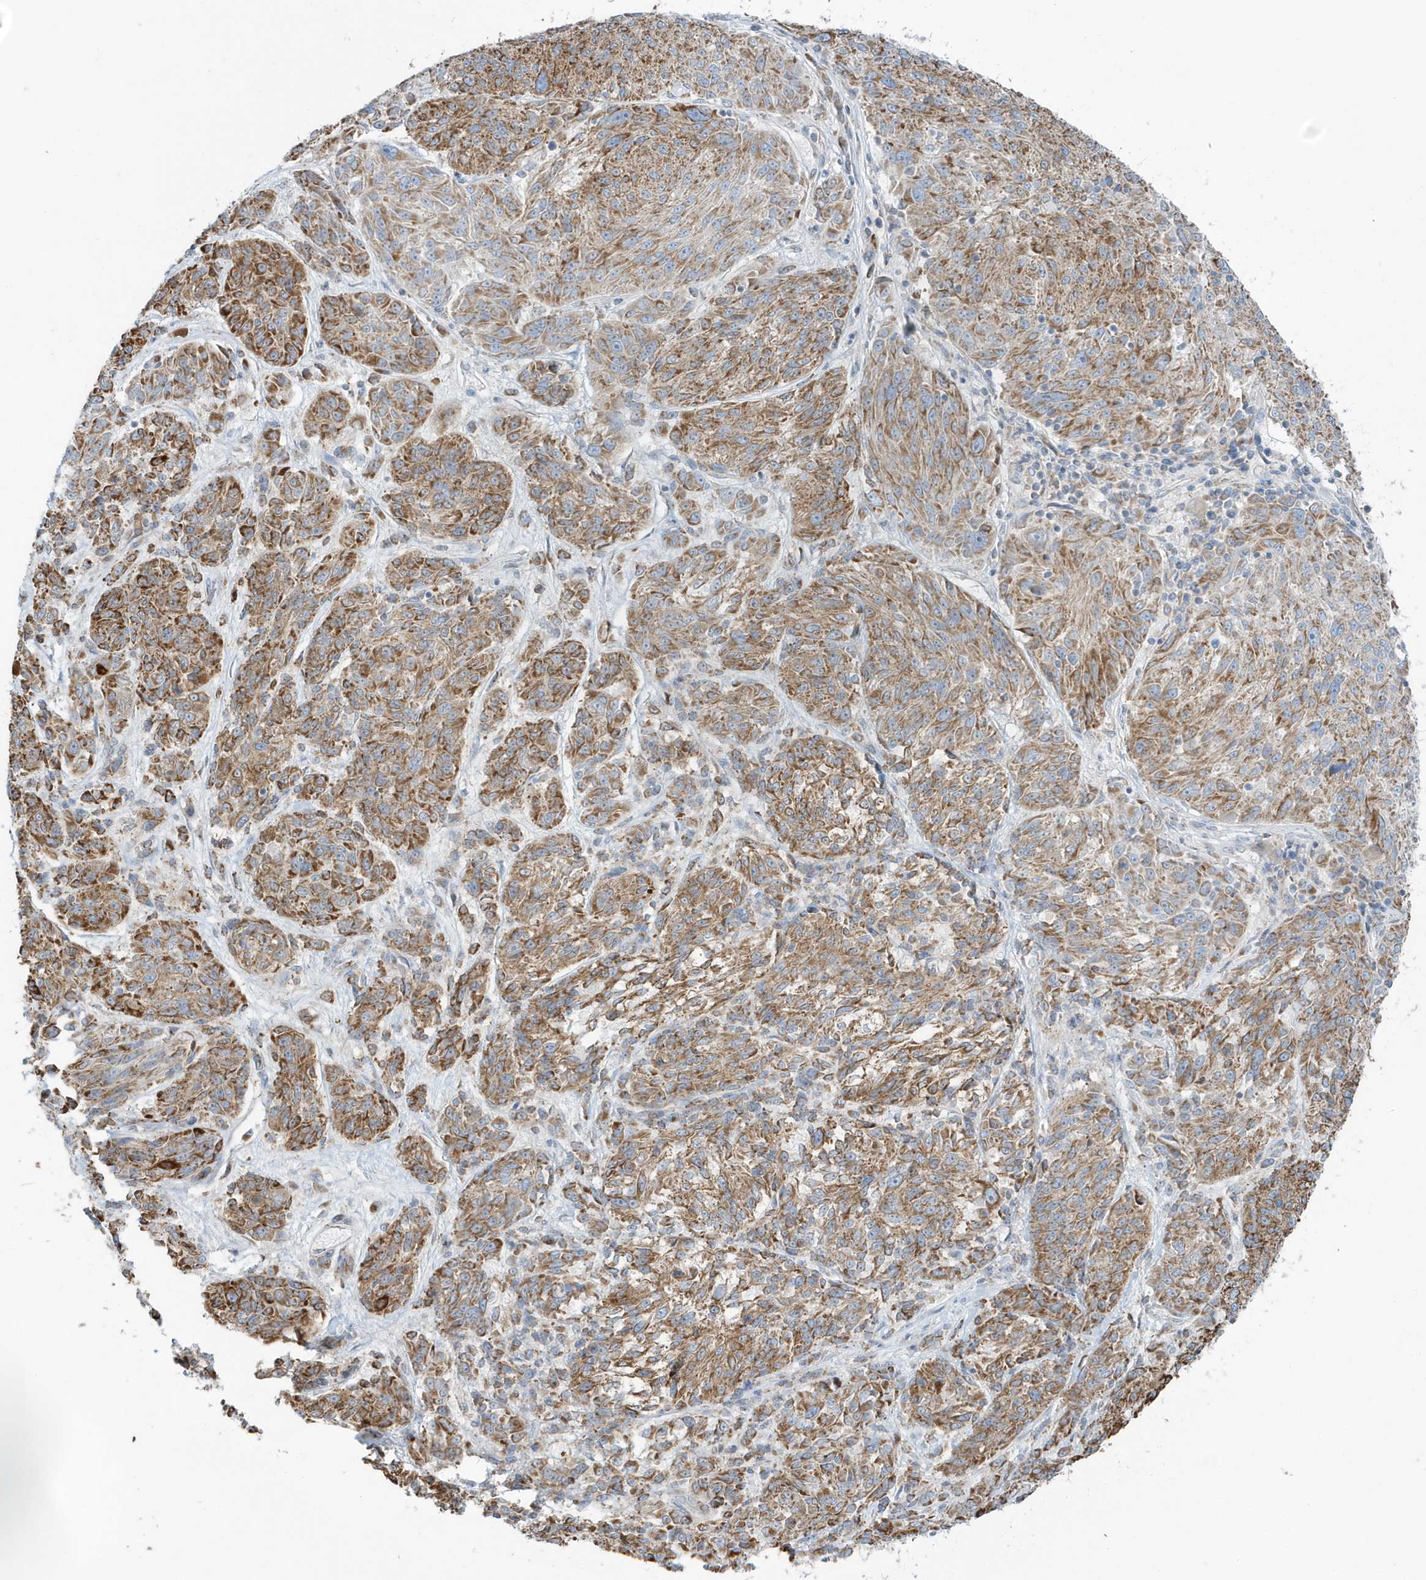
{"staining": {"intensity": "moderate", "quantity": ">75%", "location": "cytoplasmic/membranous"}, "tissue": "melanoma", "cell_type": "Tumor cells", "image_type": "cancer", "snomed": [{"axis": "morphology", "description": "Malignant melanoma, NOS"}, {"axis": "topography", "description": "Skin"}], "caption": "A medium amount of moderate cytoplasmic/membranous expression is present in about >75% of tumor cells in melanoma tissue.", "gene": "RAB11FIP3", "patient": {"sex": "male", "age": 53}}